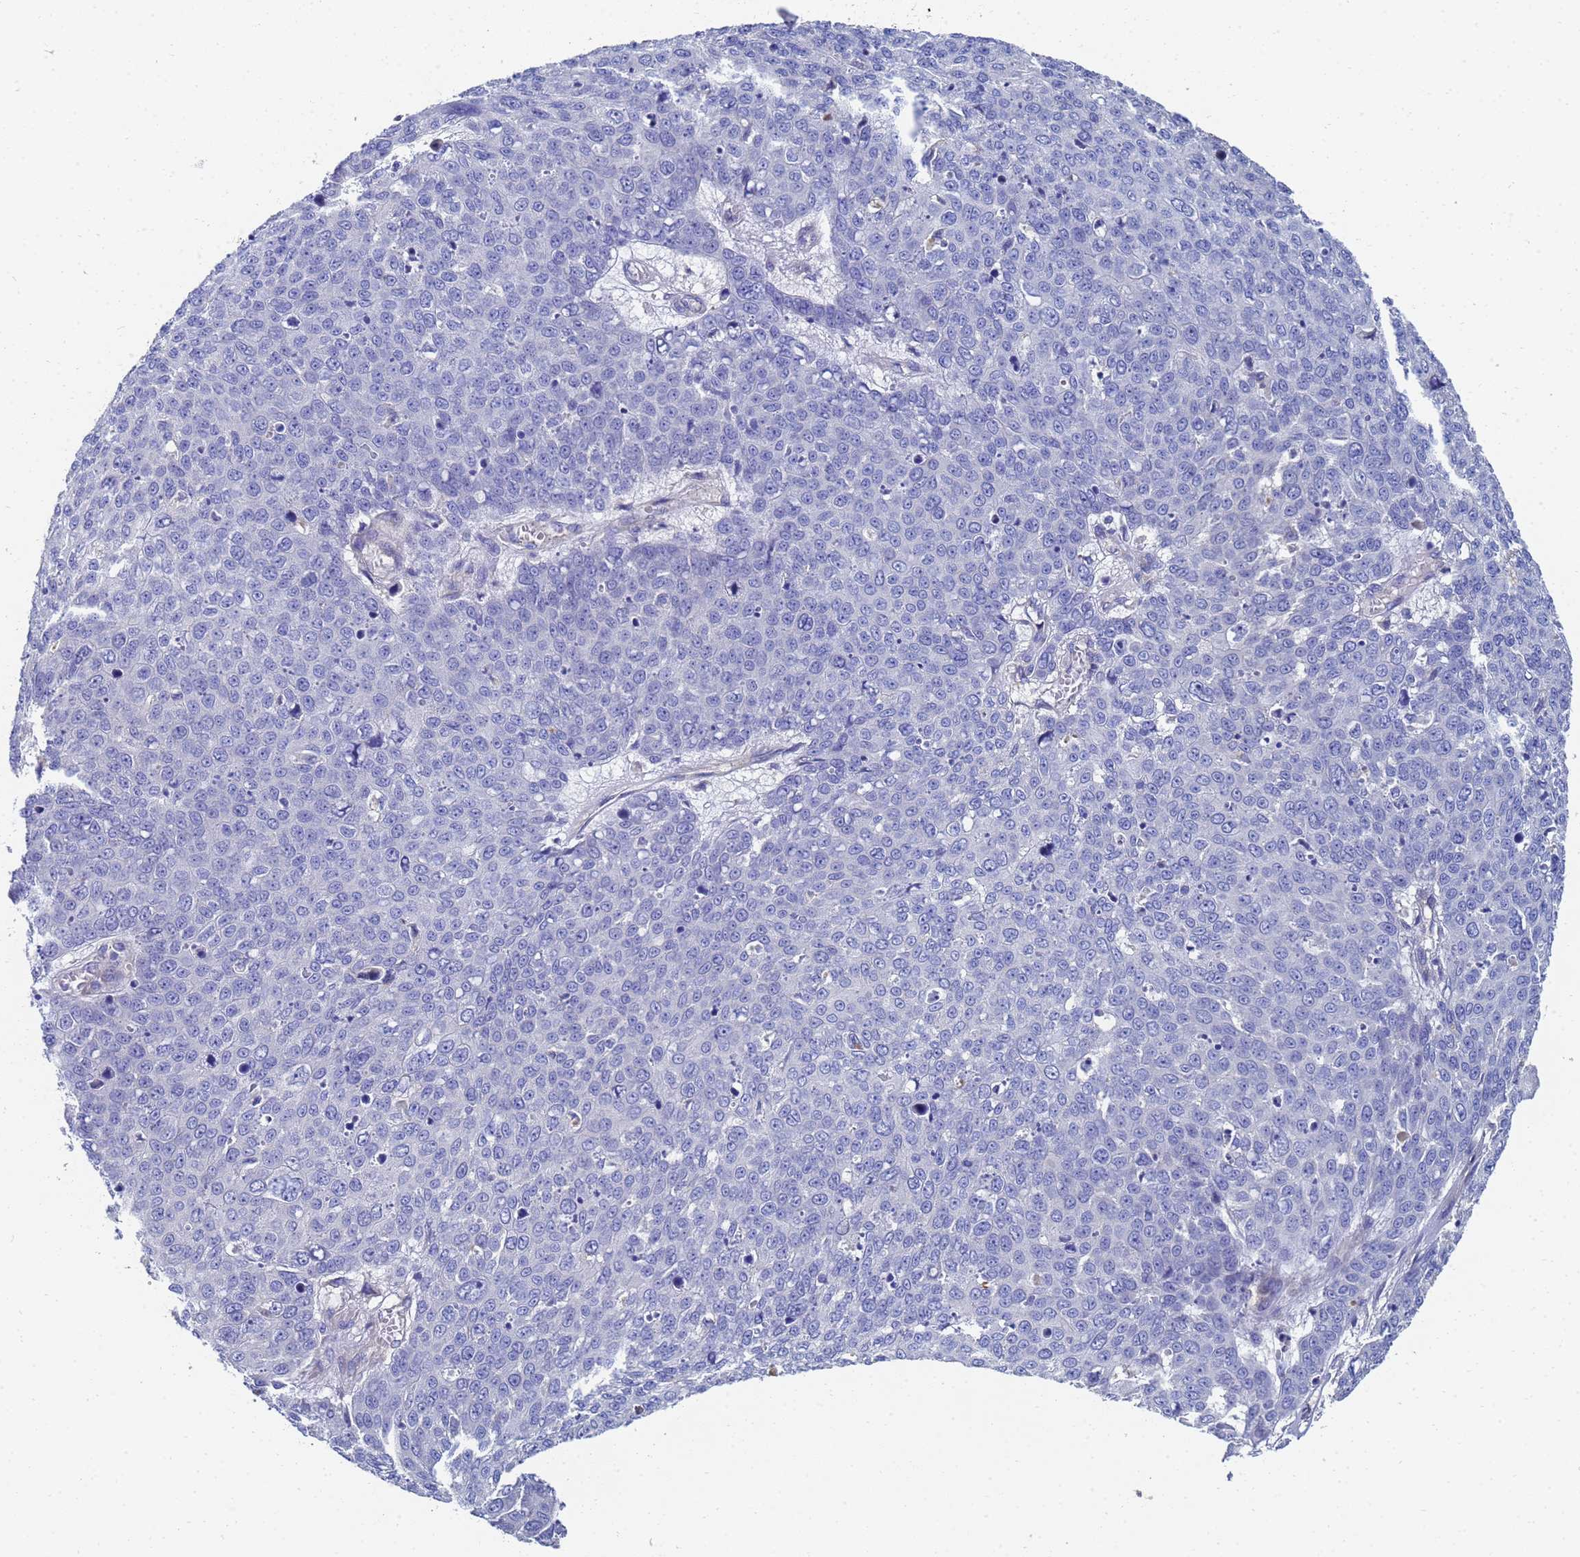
{"staining": {"intensity": "negative", "quantity": "none", "location": "none"}, "tissue": "skin cancer", "cell_type": "Tumor cells", "image_type": "cancer", "snomed": [{"axis": "morphology", "description": "Squamous cell carcinoma, NOS"}, {"axis": "topography", "description": "Skin"}], "caption": "The immunohistochemistry photomicrograph has no significant expression in tumor cells of skin cancer (squamous cell carcinoma) tissue.", "gene": "LBX2", "patient": {"sex": "male", "age": 71}}